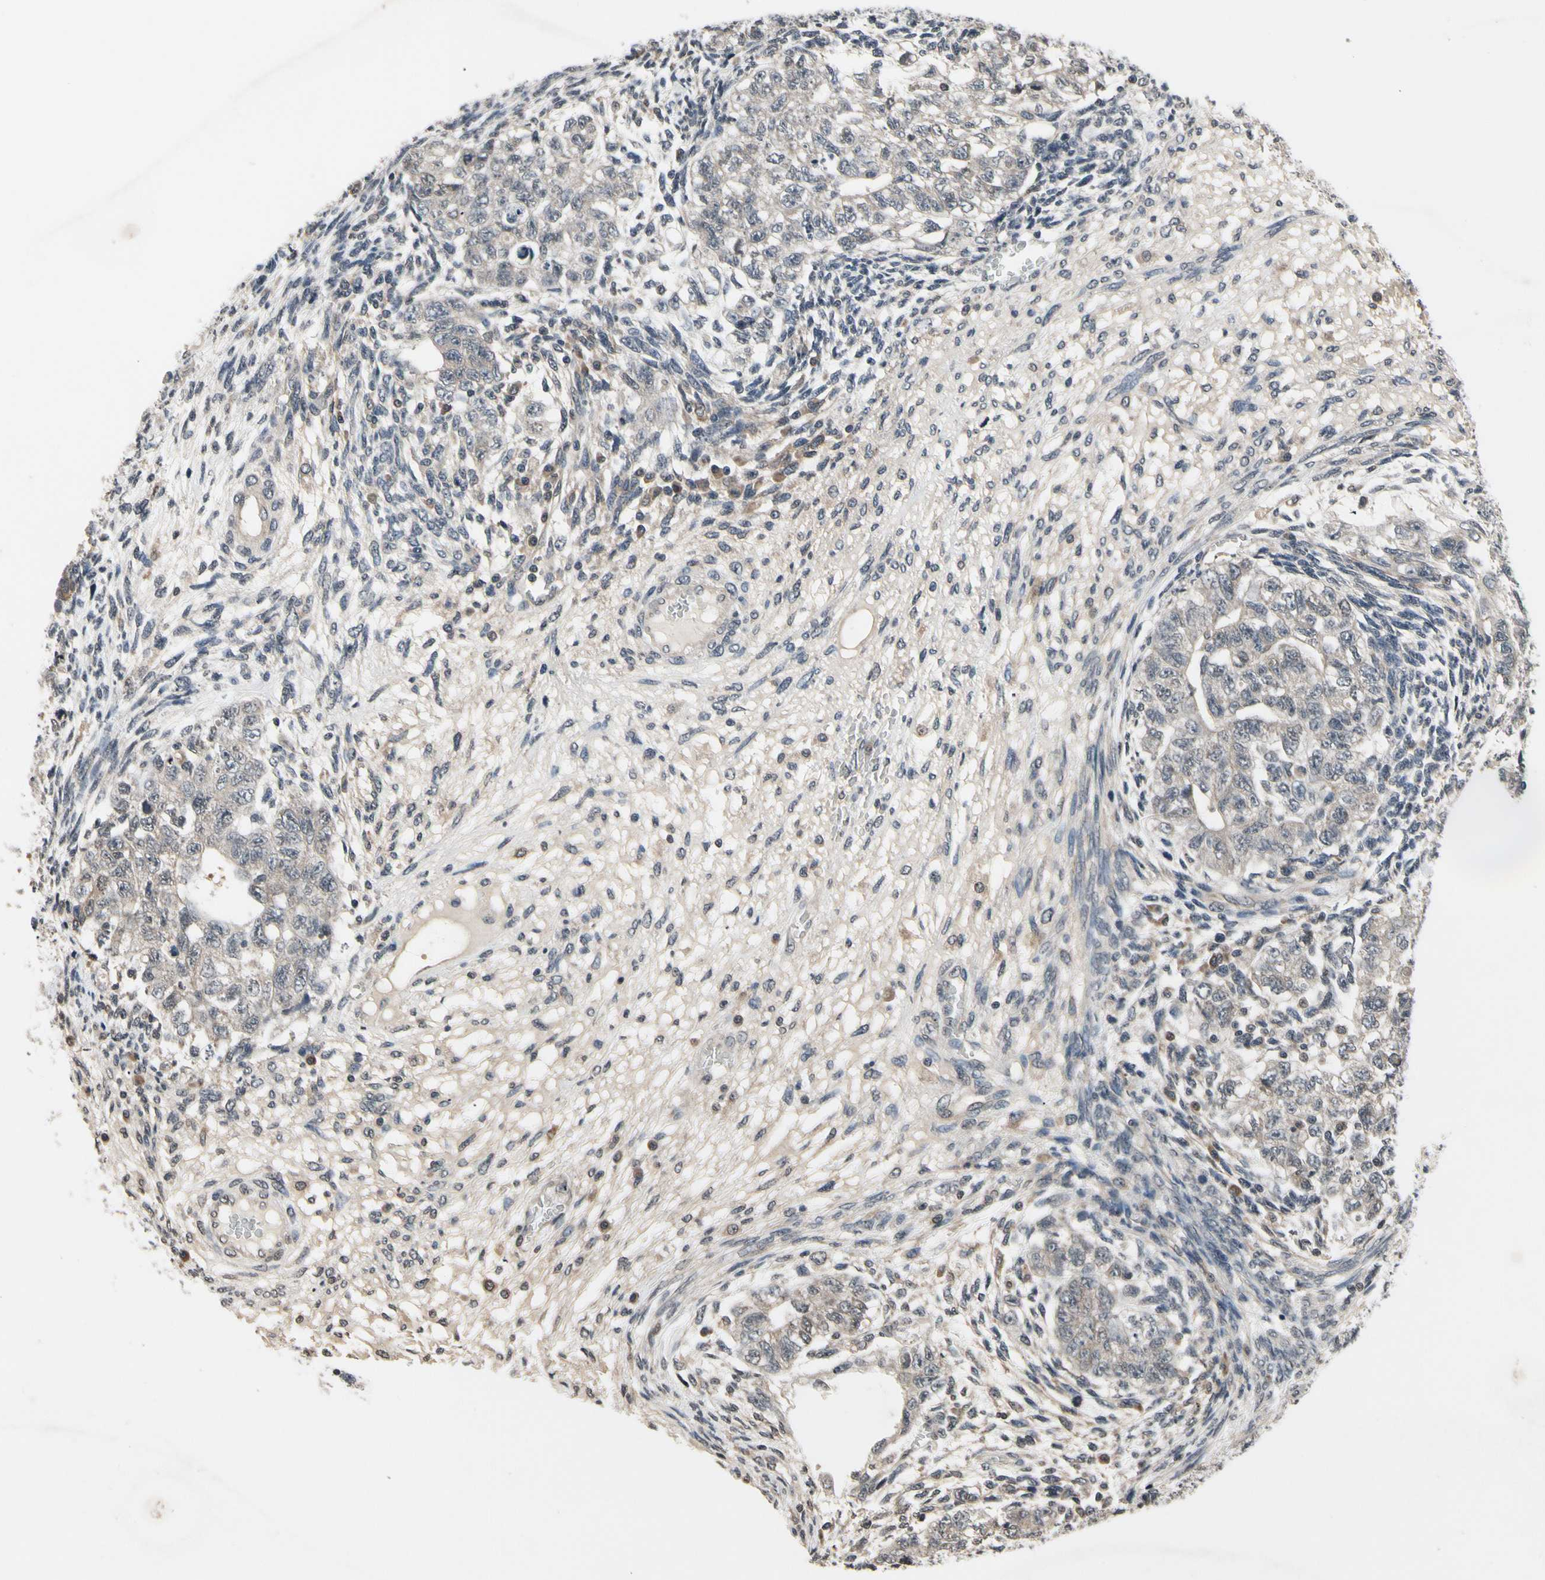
{"staining": {"intensity": "weak", "quantity": "25%-75%", "location": "cytoplasmic/membranous"}, "tissue": "testis cancer", "cell_type": "Tumor cells", "image_type": "cancer", "snomed": [{"axis": "morphology", "description": "Normal tissue, NOS"}, {"axis": "morphology", "description": "Carcinoma, Embryonal, NOS"}, {"axis": "topography", "description": "Testis"}], "caption": "DAB immunohistochemical staining of human testis embryonal carcinoma shows weak cytoplasmic/membranous protein positivity in approximately 25%-75% of tumor cells.", "gene": "GCLC", "patient": {"sex": "male", "age": 36}}